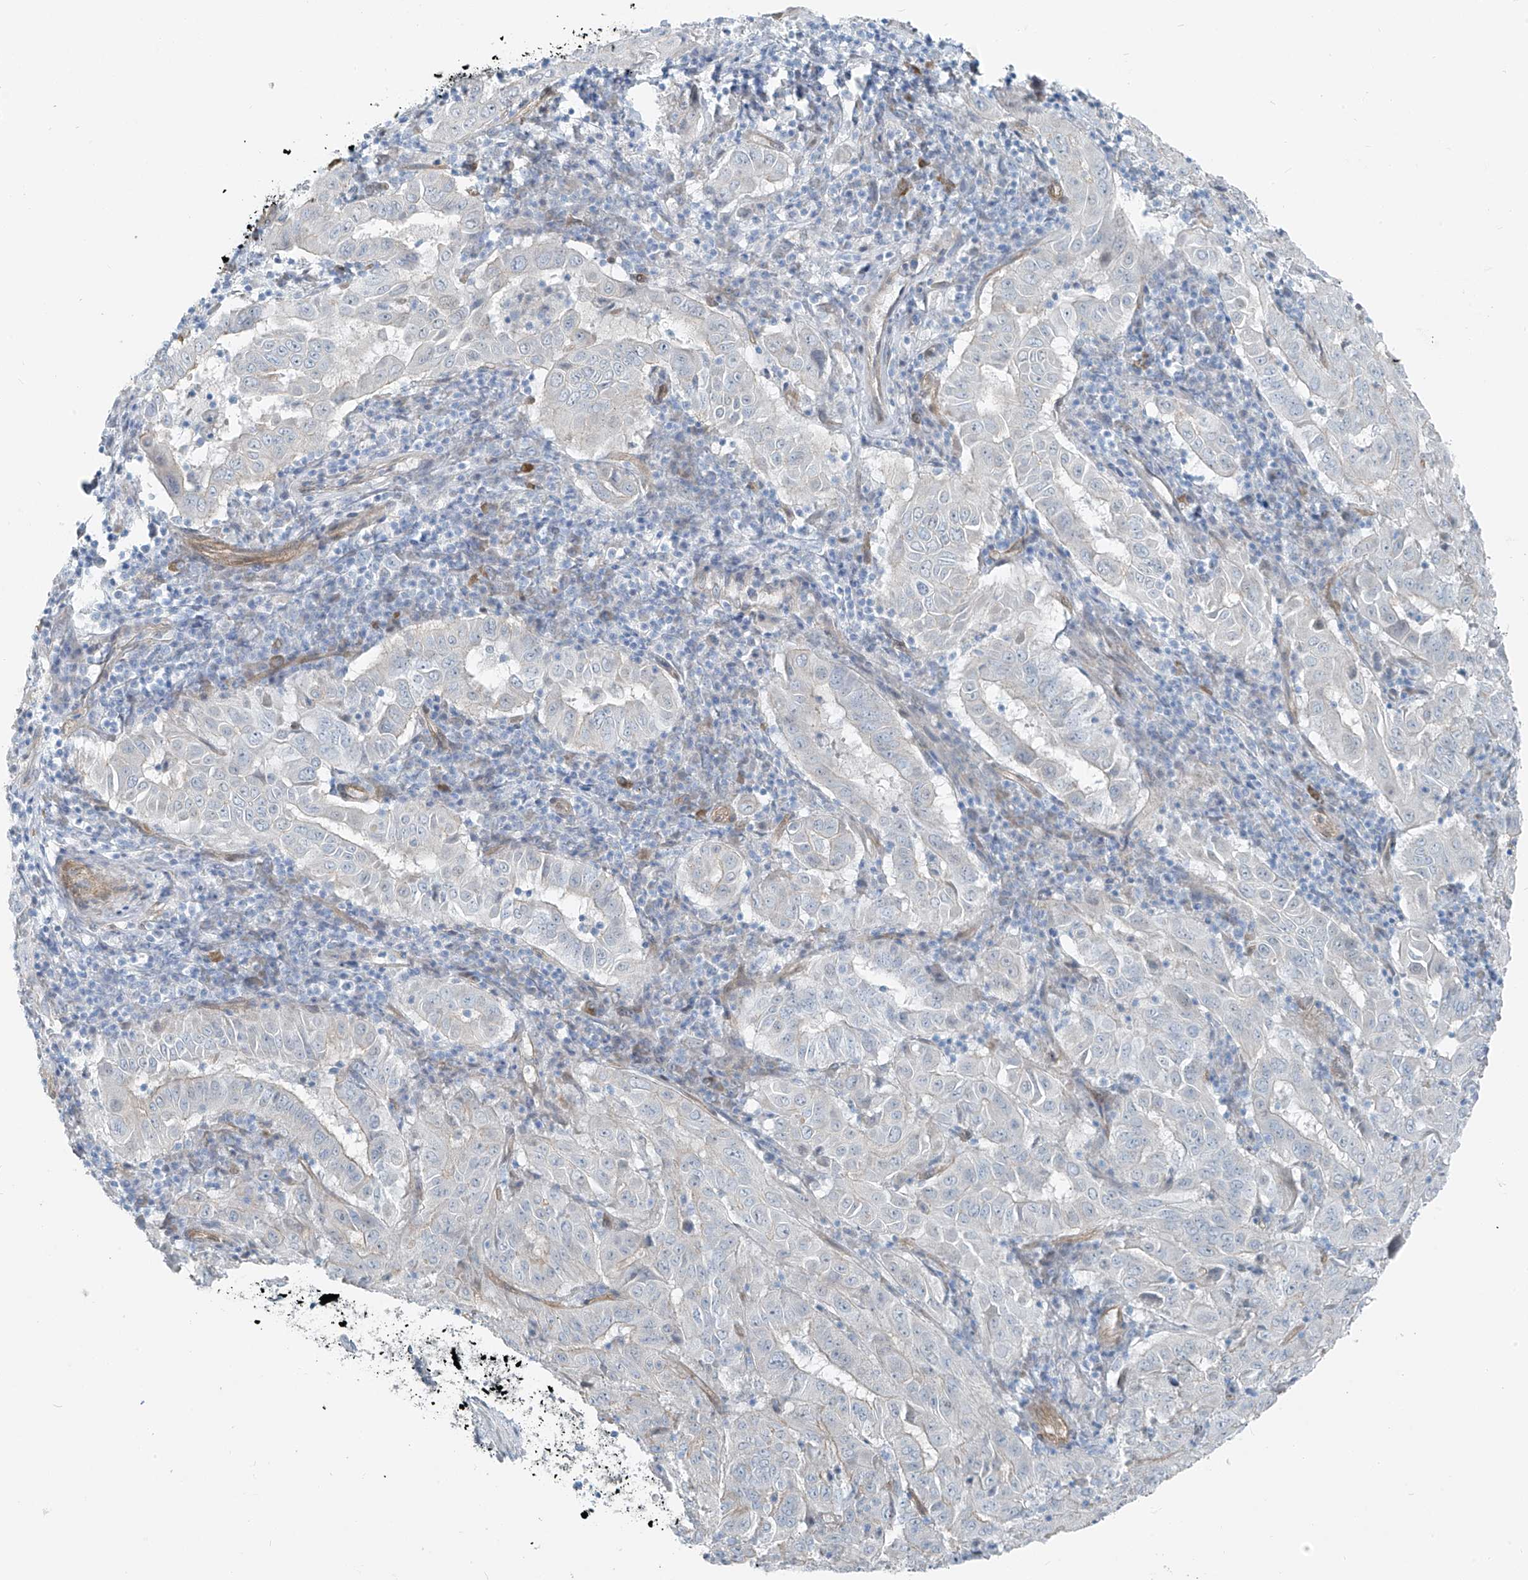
{"staining": {"intensity": "negative", "quantity": "none", "location": "none"}, "tissue": "pancreatic cancer", "cell_type": "Tumor cells", "image_type": "cancer", "snomed": [{"axis": "morphology", "description": "Adenocarcinoma, NOS"}, {"axis": "topography", "description": "Pancreas"}], "caption": "This is an IHC micrograph of pancreatic cancer. There is no positivity in tumor cells.", "gene": "TNS2", "patient": {"sex": "male", "age": 63}}